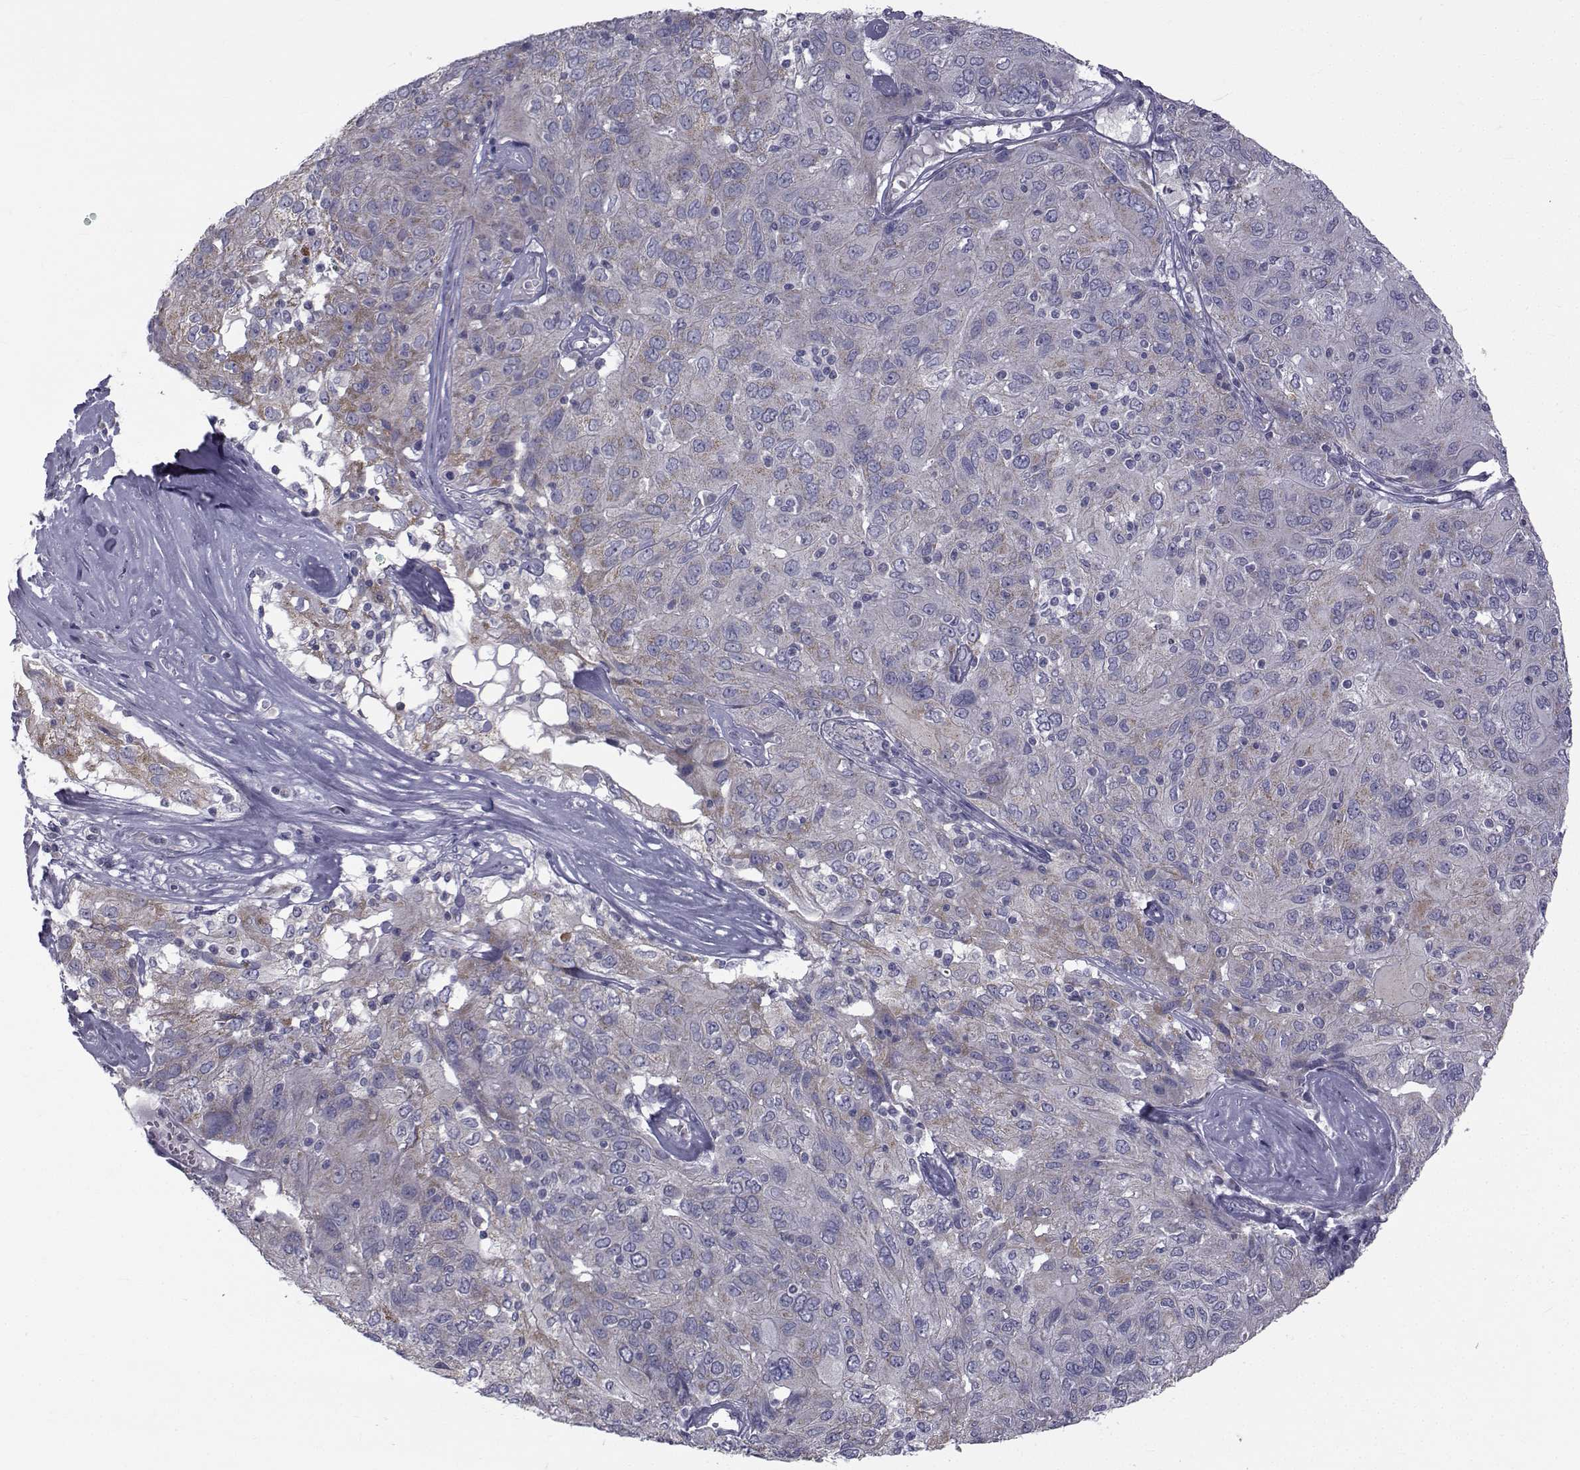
{"staining": {"intensity": "negative", "quantity": "none", "location": "none"}, "tissue": "ovarian cancer", "cell_type": "Tumor cells", "image_type": "cancer", "snomed": [{"axis": "morphology", "description": "Carcinoma, endometroid"}, {"axis": "topography", "description": "Ovary"}], "caption": "High magnification brightfield microscopy of ovarian cancer (endometroid carcinoma) stained with DAB (brown) and counterstained with hematoxylin (blue): tumor cells show no significant positivity.", "gene": "ANGPT1", "patient": {"sex": "female", "age": 50}}